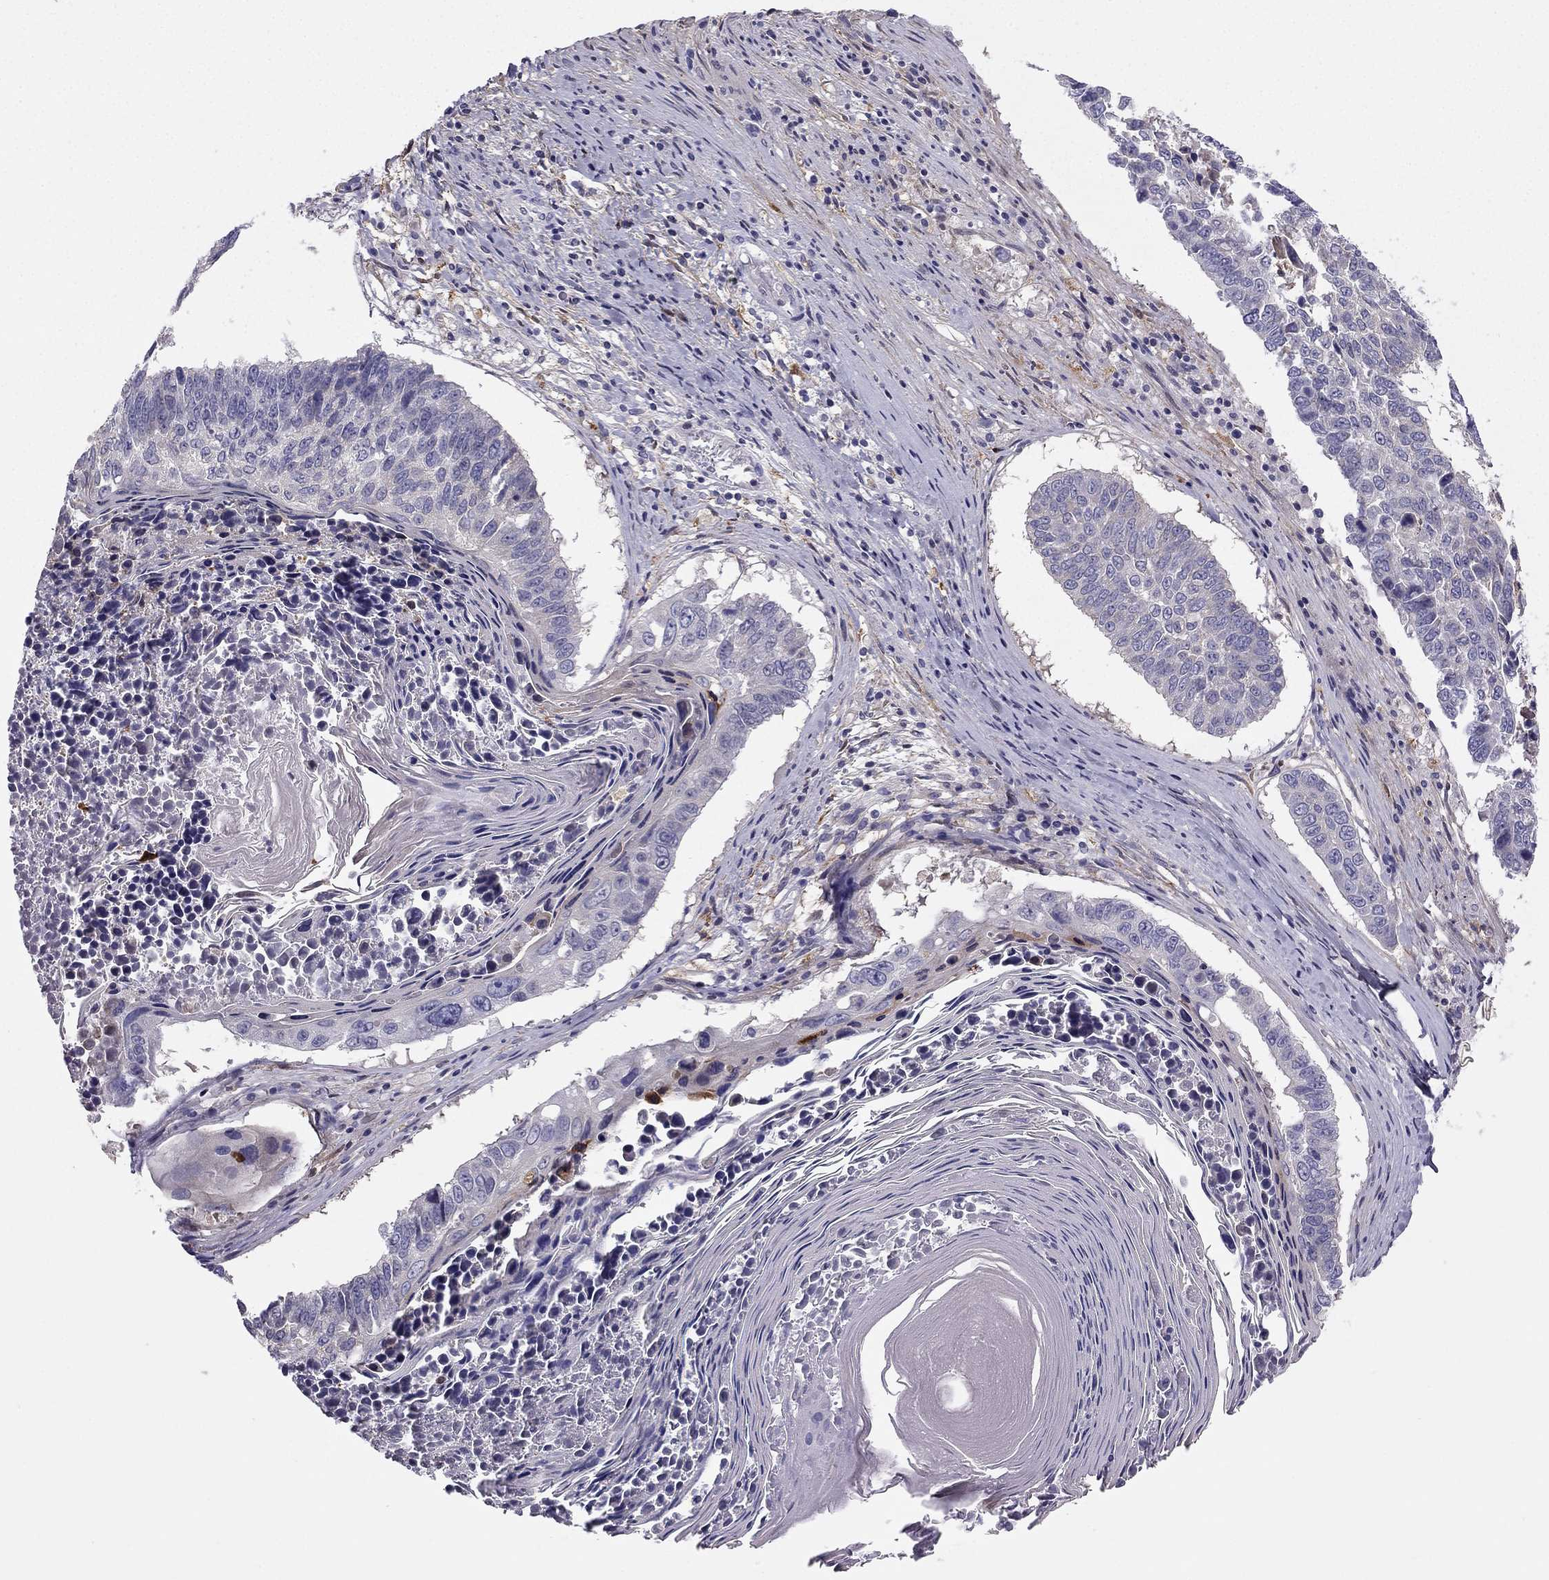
{"staining": {"intensity": "weak", "quantity": "<25%", "location": "cytoplasmic/membranous"}, "tissue": "lung cancer", "cell_type": "Tumor cells", "image_type": "cancer", "snomed": [{"axis": "morphology", "description": "Squamous cell carcinoma, NOS"}, {"axis": "topography", "description": "Lung"}], "caption": "This is an IHC histopathology image of human lung cancer (squamous cell carcinoma). There is no expression in tumor cells.", "gene": "SYT5", "patient": {"sex": "male", "age": 73}}